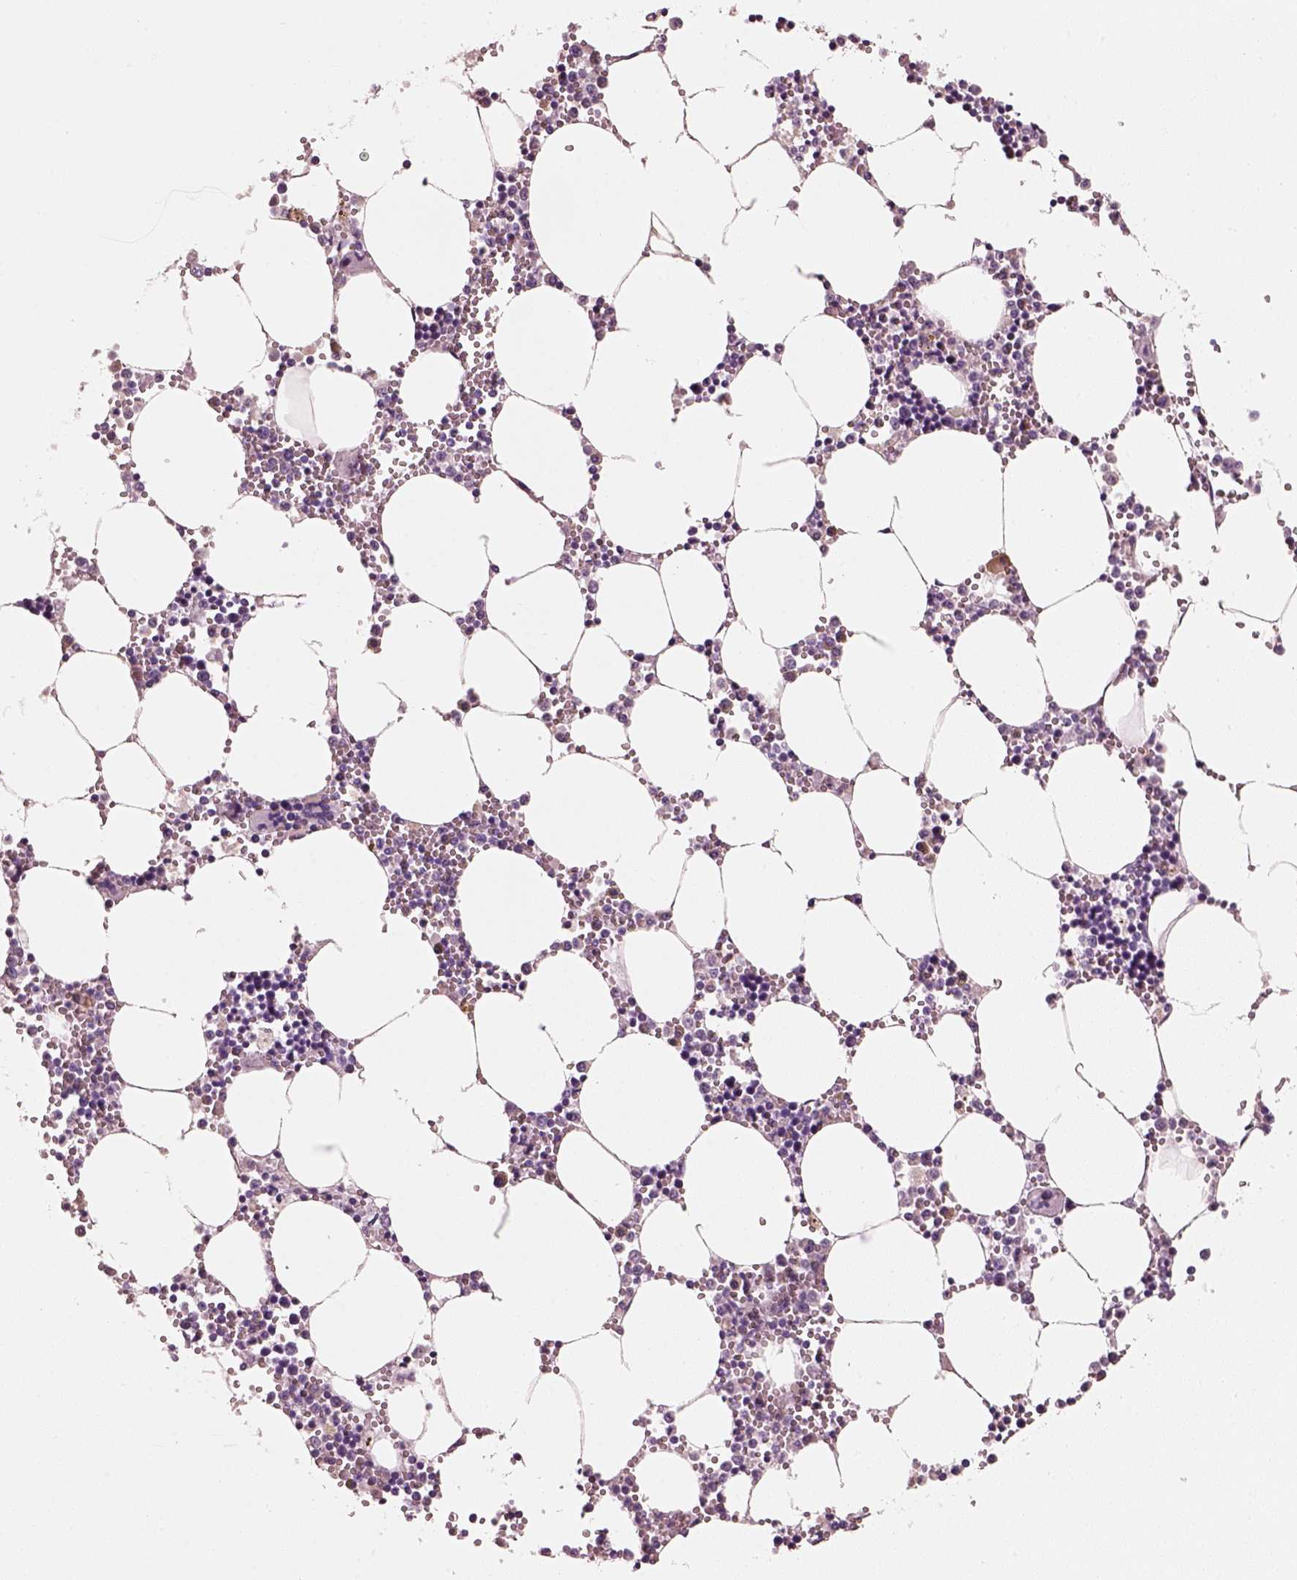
{"staining": {"intensity": "negative", "quantity": "none", "location": "none"}, "tissue": "bone marrow", "cell_type": "Hematopoietic cells", "image_type": "normal", "snomed": [{"axis": "morphology", "description": "Normal tissue, NOS"}, {"axis": "topography", "description": "Bone marrow"}], "caption": "Hematopoietic cells show no significant protein positivity in benign bone marrow. (Brightfield microscopy of DAB (3,3'-diaminobenzidine) IHC at high magnification).", "gene": "PNOC", "patient": {"sex": "male", "age": 54}}